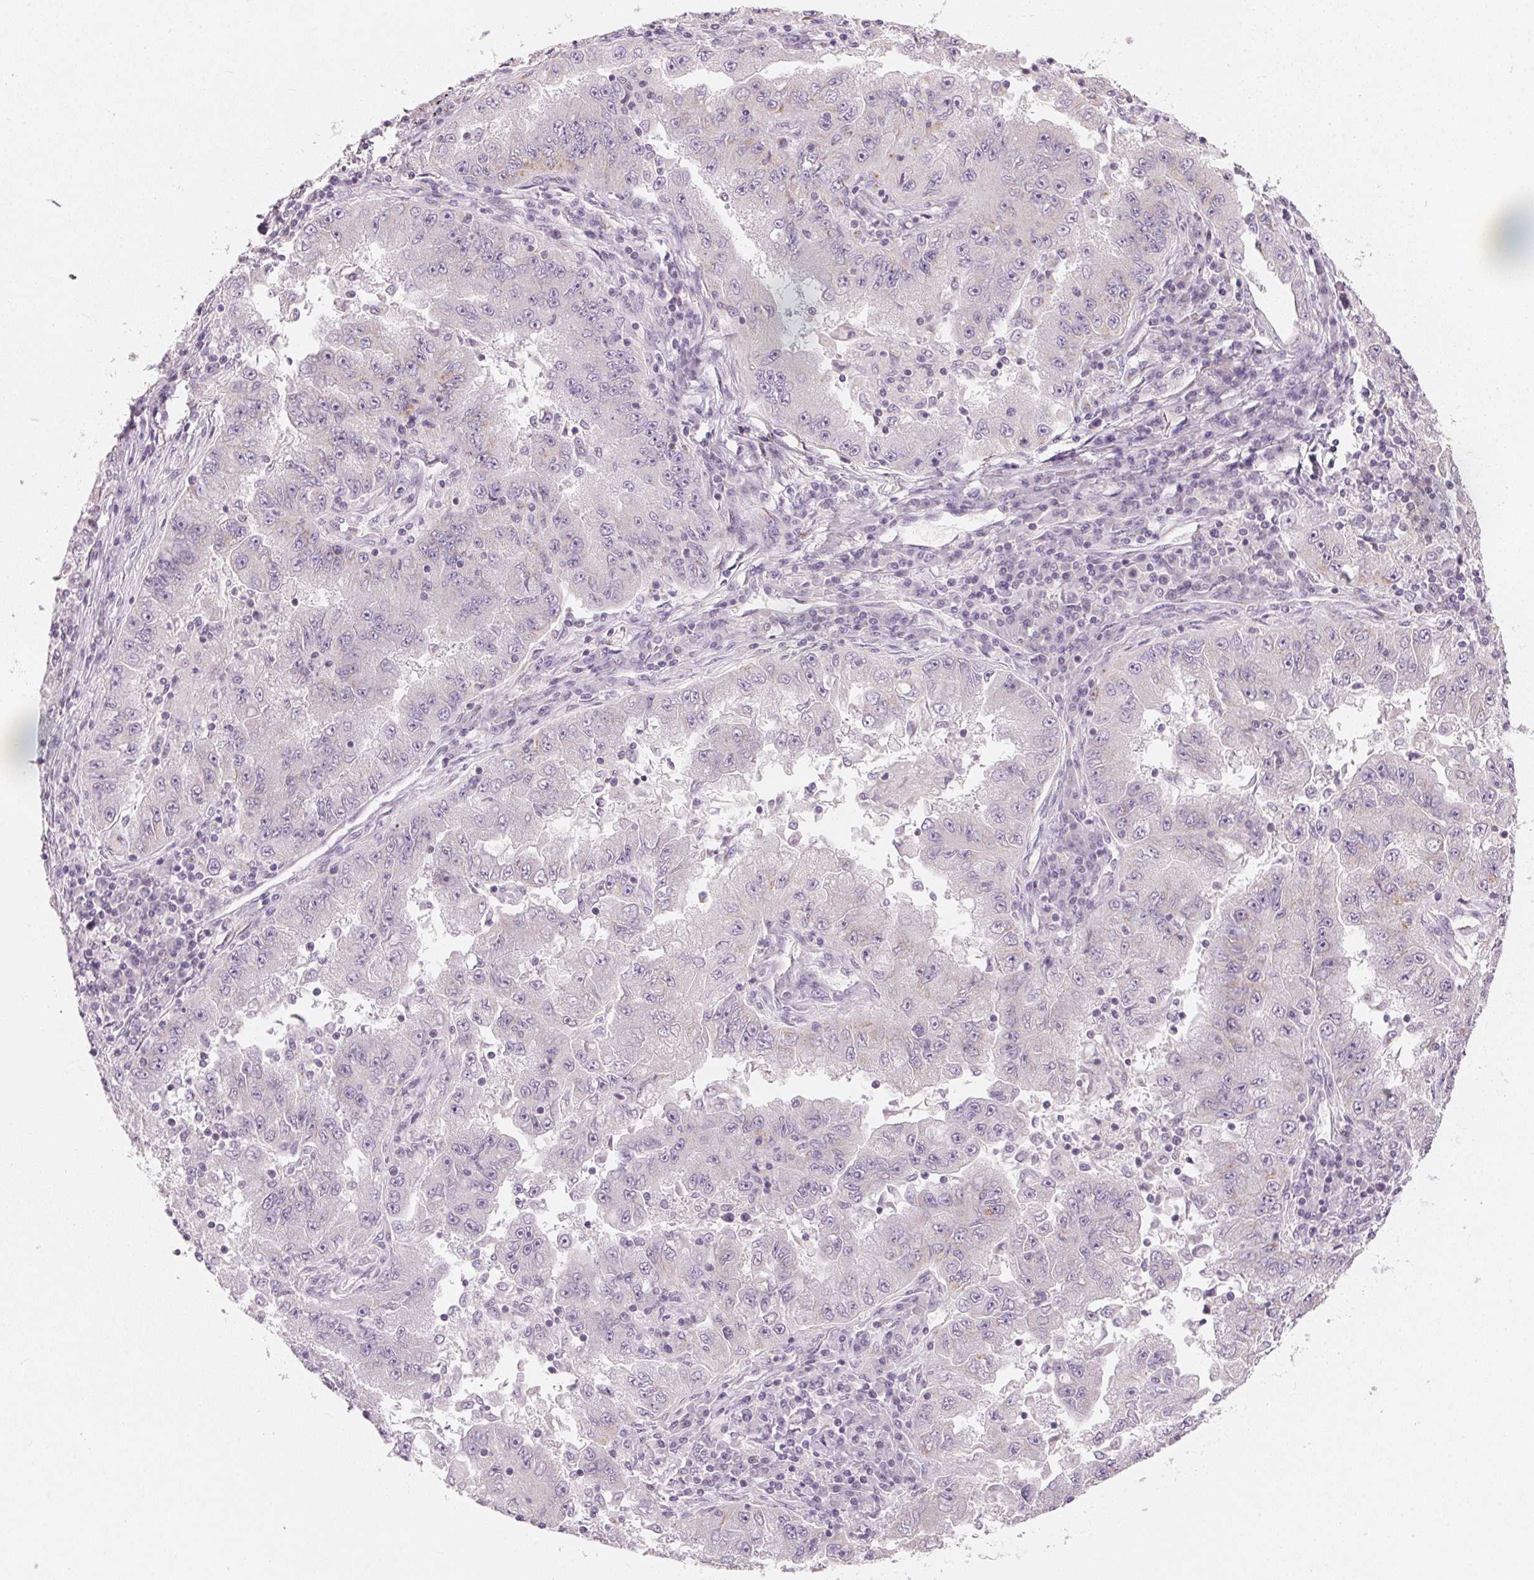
{"staining": {"intensity": "negative", "quantity": "none", "location": "none"}, "tissue": "lung cancer", "cell_type": "Tumor cells", "image_type": "cancer", "snomed": [{"axis": "morphology", "description": "Adenocarcinoma, NOS"}, {"axis": "morphology", "description": "Adenocarcinoma primary or metastatic"}, {"axis": "topography", "description": "Lung"}], "caption": "Tumor cells are negative for brown protein staining in lung adenocarcinoma primary or metastatic. (DAB immunohistochemistry visualized using brightfield microscopy, high magnification).", "gene": "DRAM2", "patient": {"sex": "male", "age": 74}}